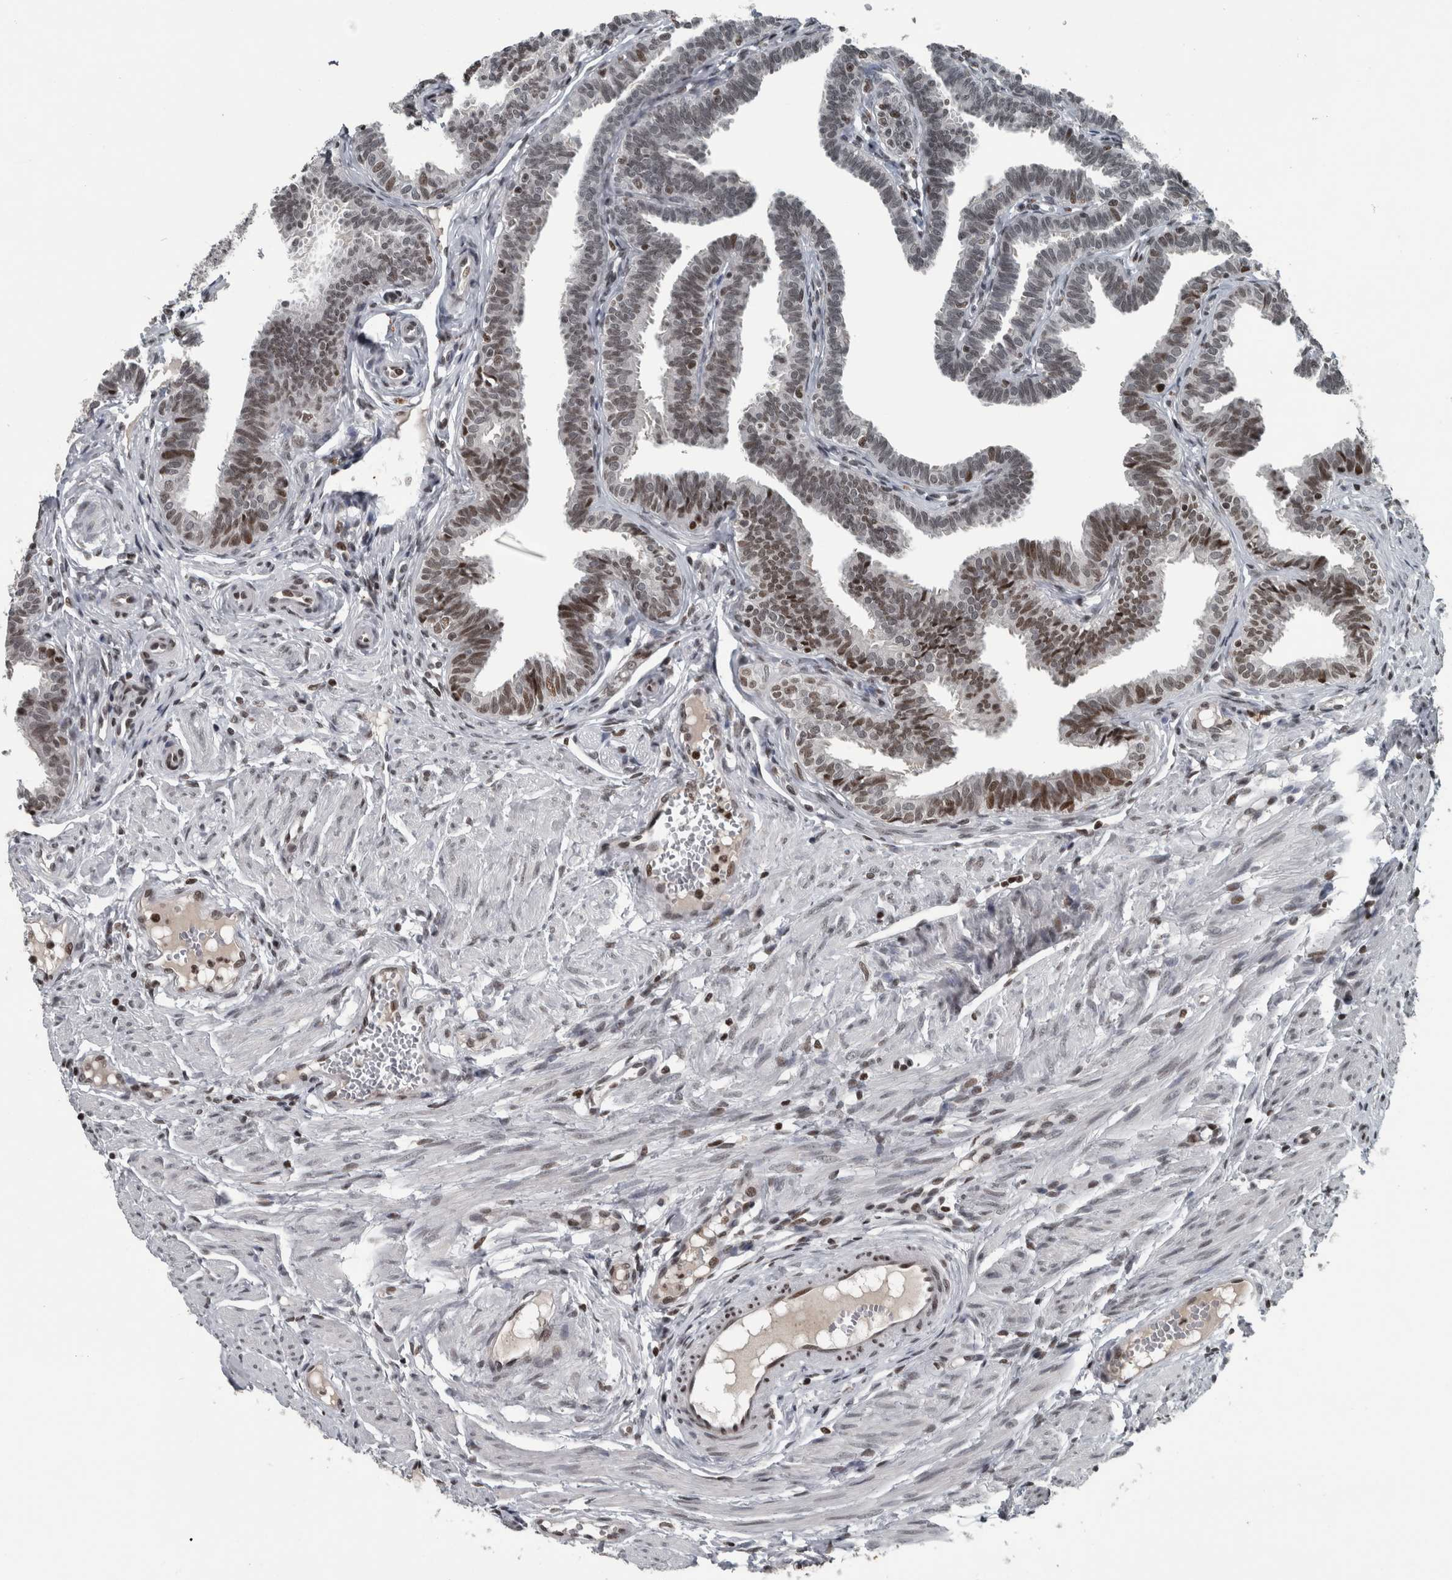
{"staining": {"intensity": "moderate", "quantity": ">75%", "location": "nuclear"}, "tissue": "fallopian tube", "cell_type": "Glandular cells", "image_type": "normal", "snomed": [{"axis": "morphology", "description": "Normal tissue, NOS"}, {"axis": "topography", "description": "Fallopian tube"}, {"axis": "topography", "description": "Ovary"}], "caption": "A brown stain labels moderate nuclear positivity of a protein in glandular cells of normal fallopian tube.", "gene": "UNC50", "patient": {"sex": "female", "age": 23}}